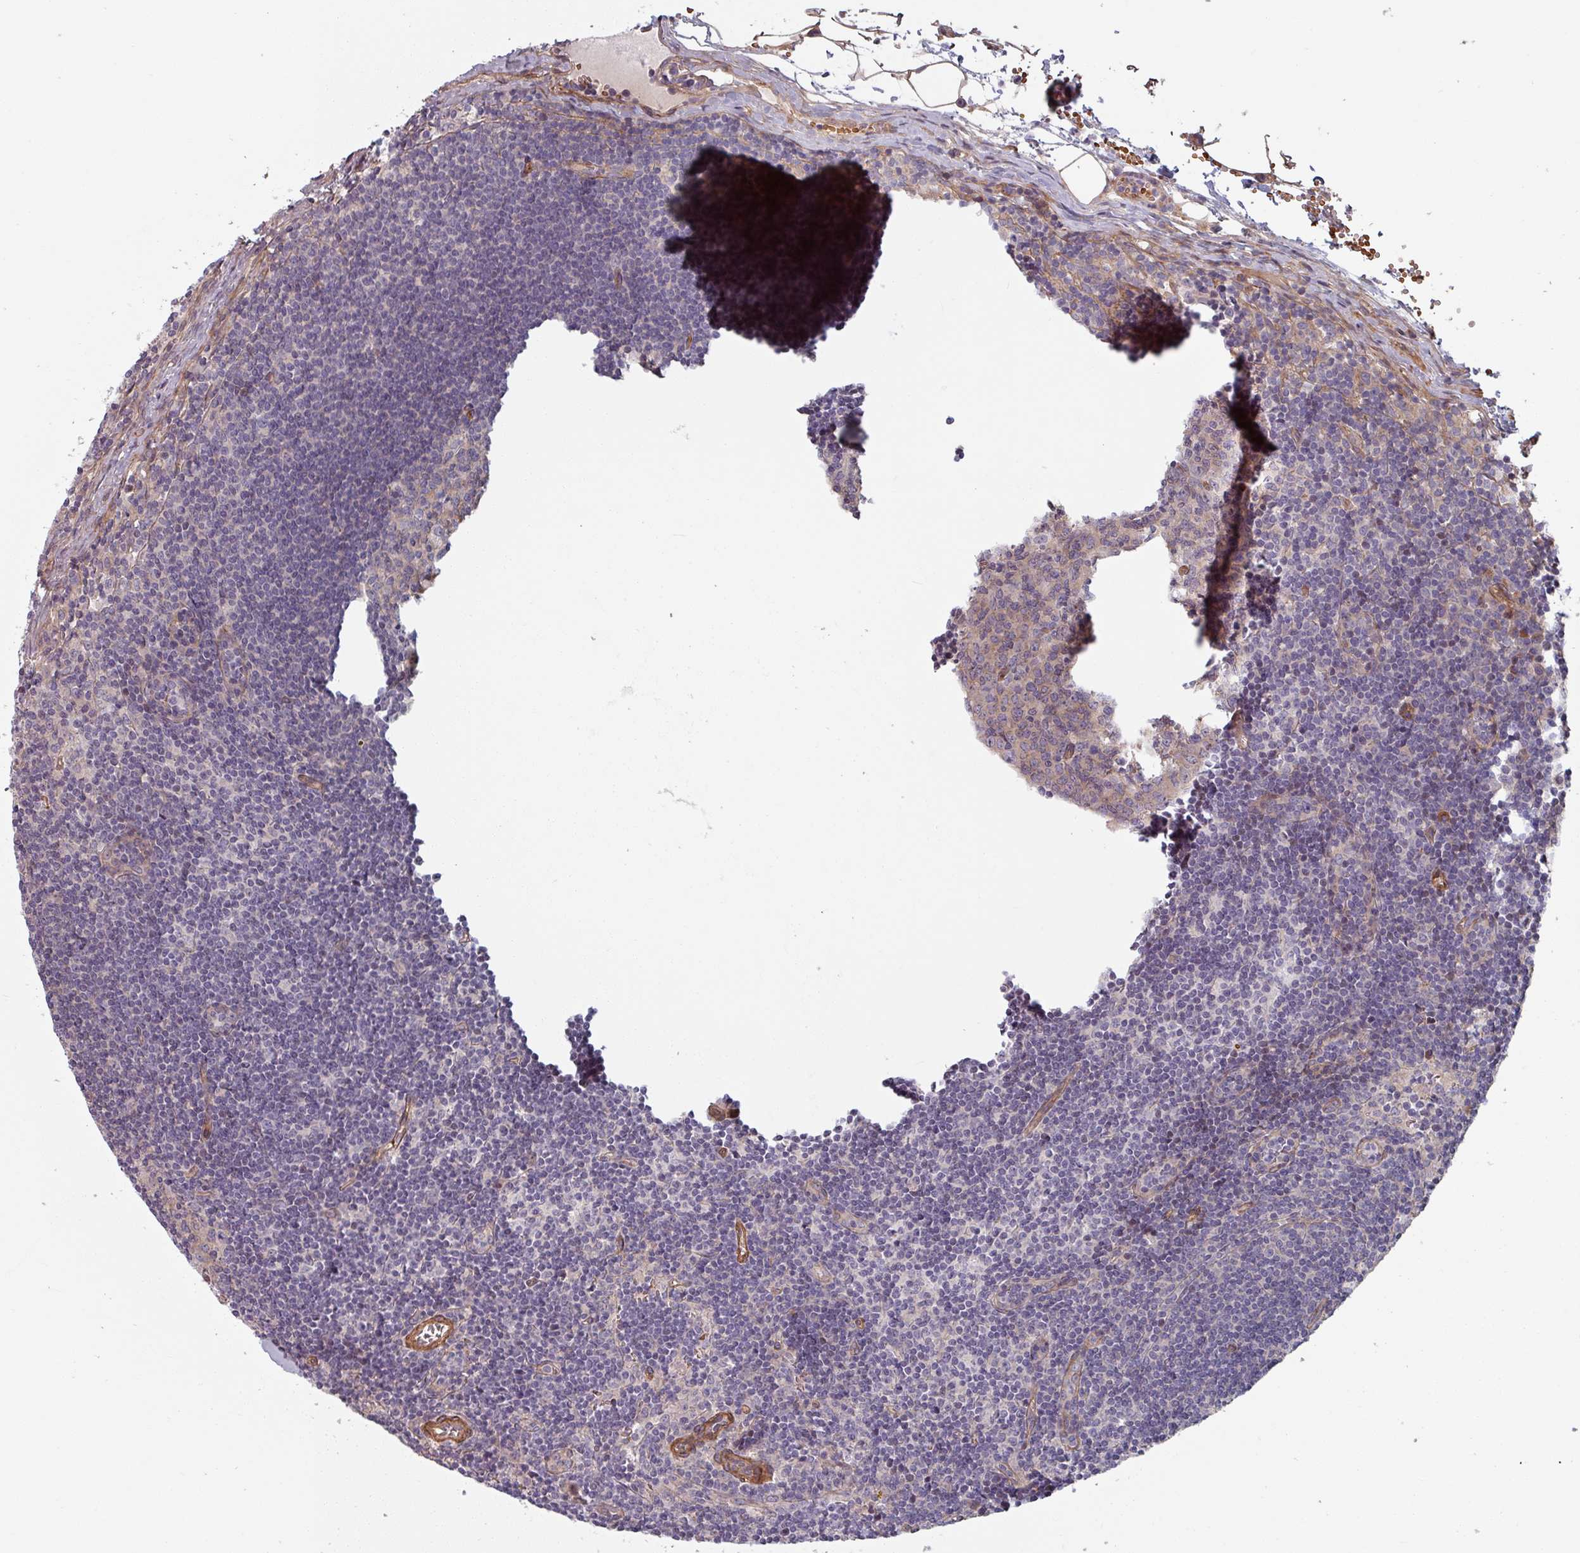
{"staining": {"intensity": "negative", "quantity": "none", "location": "none"}, "tissue": "lymph node", "cell_type": "Germinal center cells", "image_type": "normal", "snomed": [{"axis": "morphology", "description": "Normal tissue, NOS"}, {"axis": "topography", "description": "Lymph node"}], "caption": "This is a image of immunohistochemistry (IHC) staining of normal lymph node, which shows no staining in germinal center cells. Nuclei are stained in blue.", "gene": "C4BPB", "patient": {"sex": "female", "age": 29}}